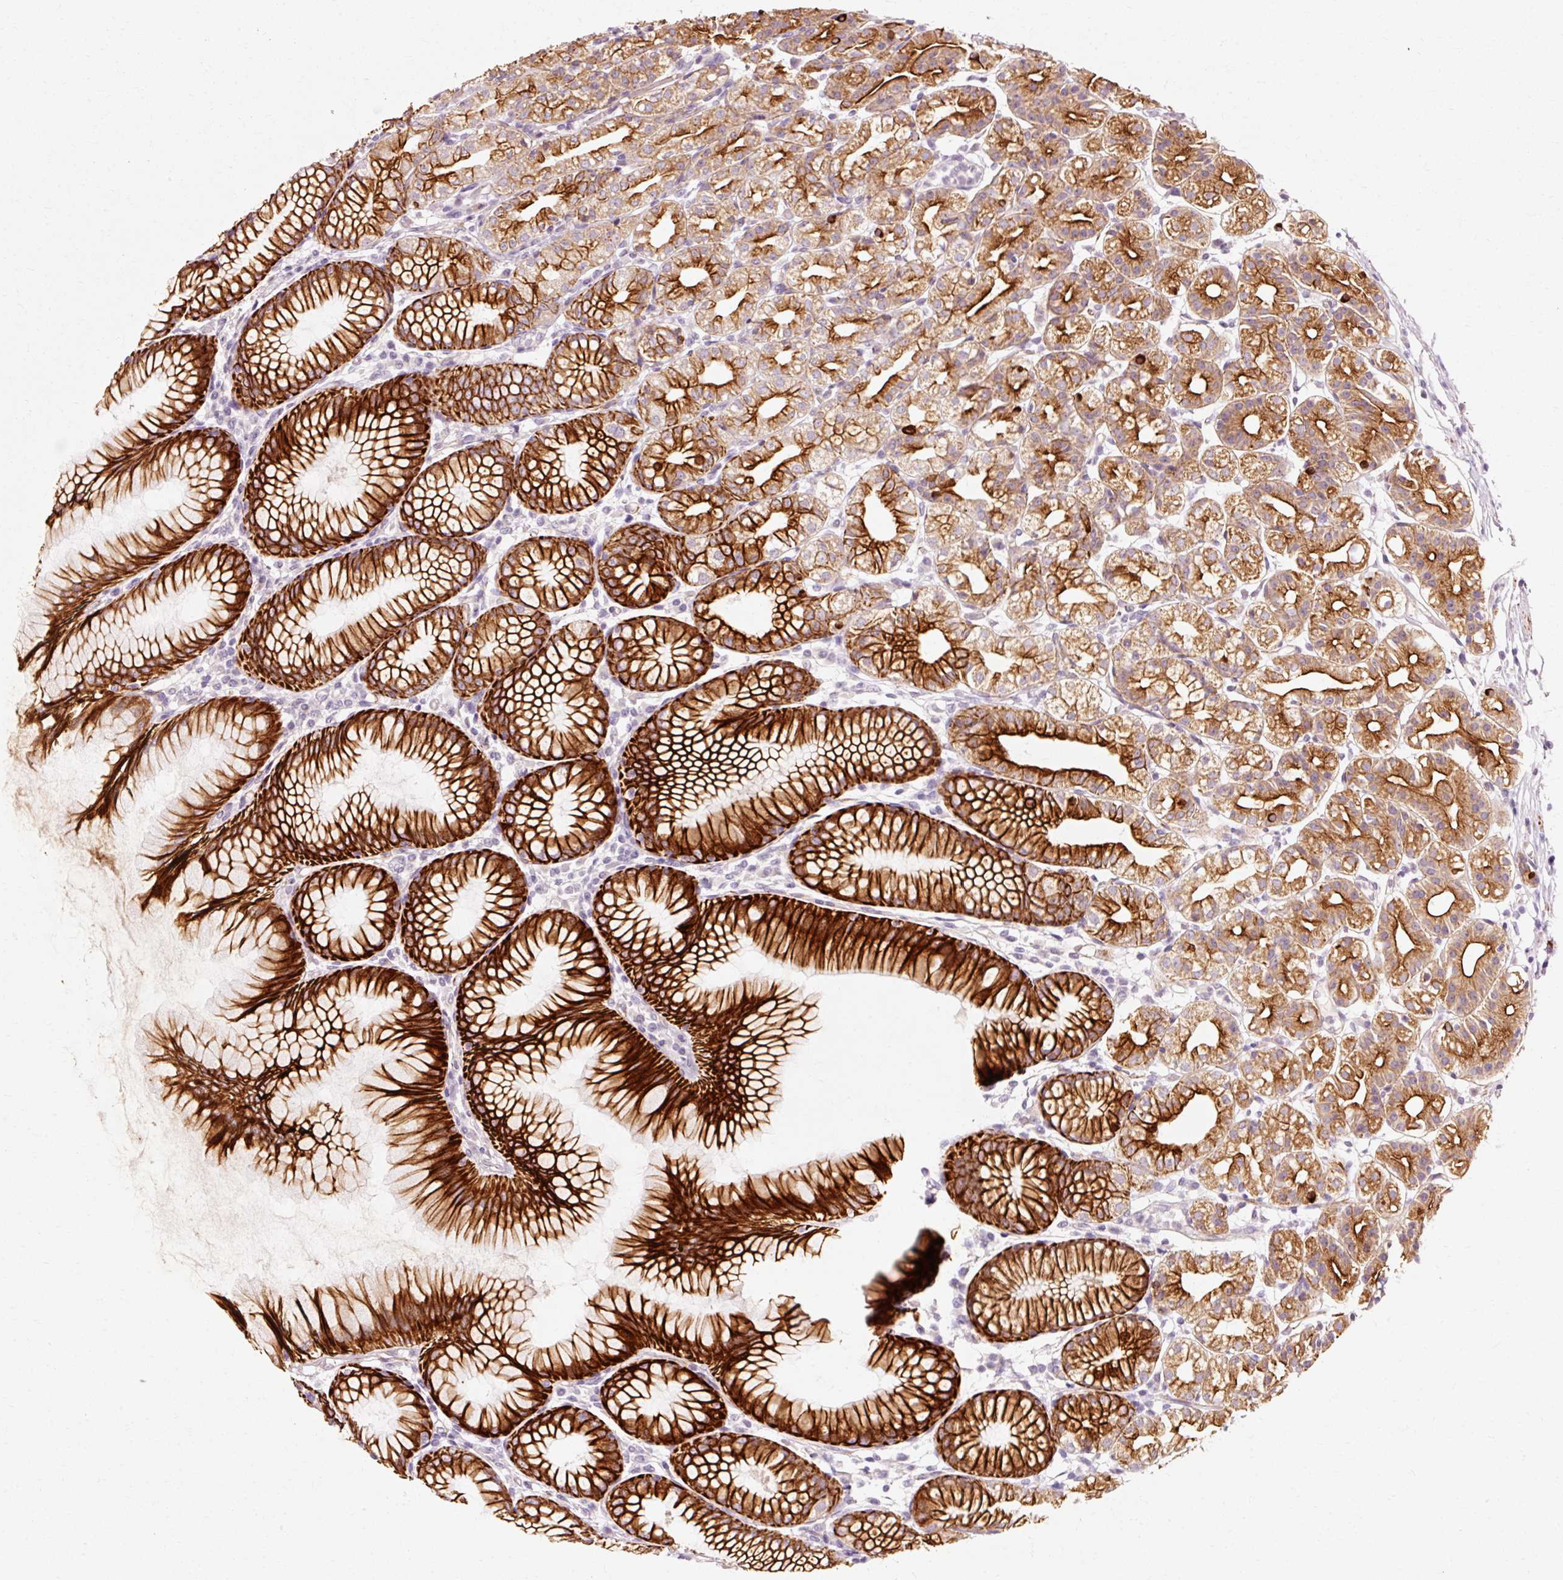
{"staining": {"intensity": "strong", "quantity": "25%-75%", "location": "cytoplasmic/membranous"}, "tissue": "stomach", "cell_type": "Glandular cells", "image_type": "normal", "snomed": [{"axis": "morphology", "description": "Normal tissue, NOS"}, {"axis": "topography", "description": "Stomach"}], "caption": "Glandular cells exhibit high levels of strong cytoplasmic/membranous expression in about 25%-75% of cells in normal stomach. The staining is performed using DAB brown chromogen to label protein expression. The nuclei are counter-stained blue using hematoxylin.", "gene": "TRIM73", "patient": {"sex": "female", "age": 57}}